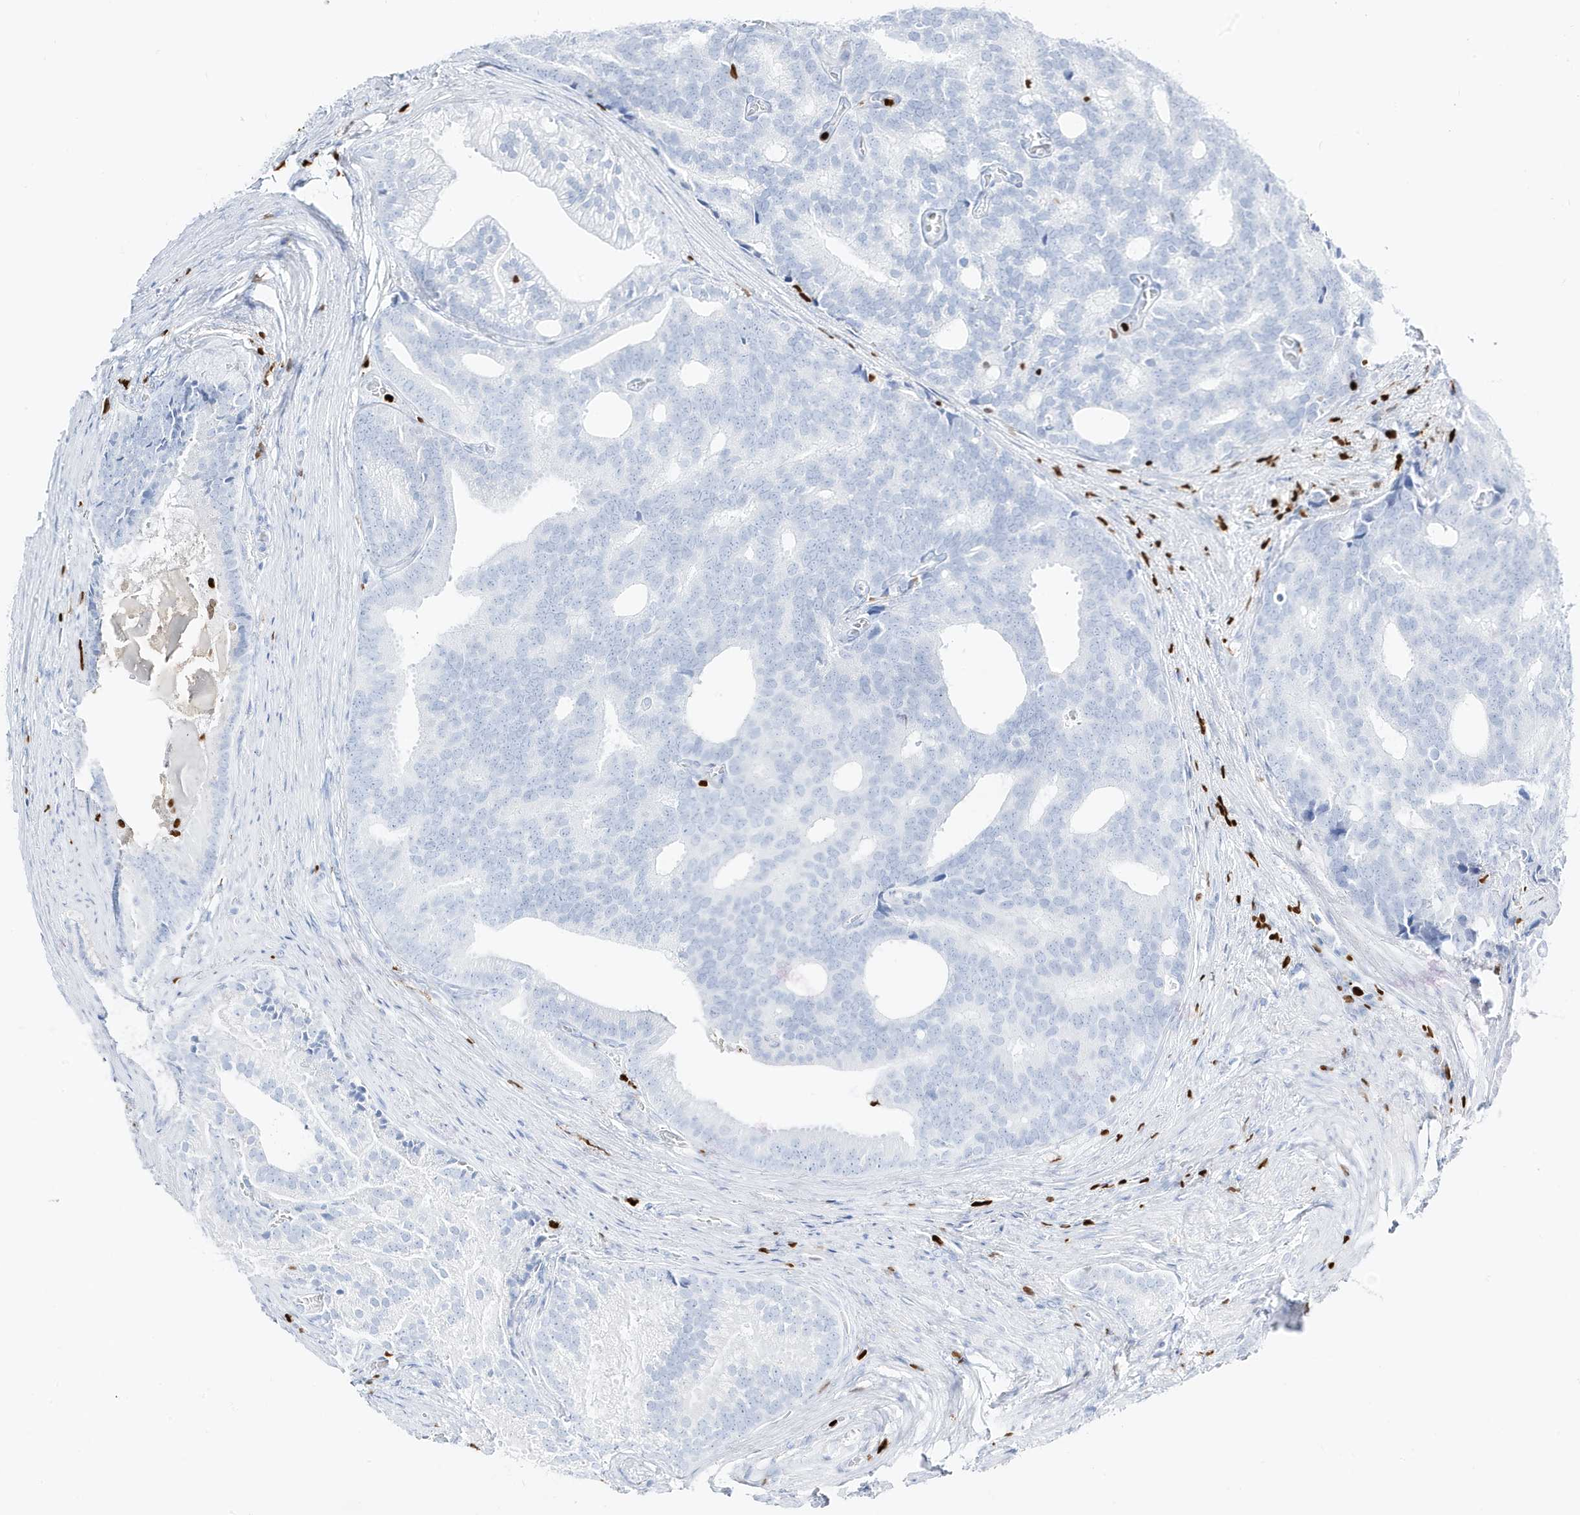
{"staining": {"intensity": "negative", "quantity": "none", "location": "none"}, "tissue": "prostate cancer", "cell_type": "Tumor cells", "image_type": "cancer", "snomed": [{"axis": "morphology", "description": "Adenocarcinoma, Low grade"}, {"axis": "topography", "description": "Prostate"}], "caption": "Micrograph shows no protein expression in tumor cells of prostate cancer (adenocarcinoma (low-grade)) tissue.", "gene": "MNDA", "patient": {"sex": "male", "age": 71}}